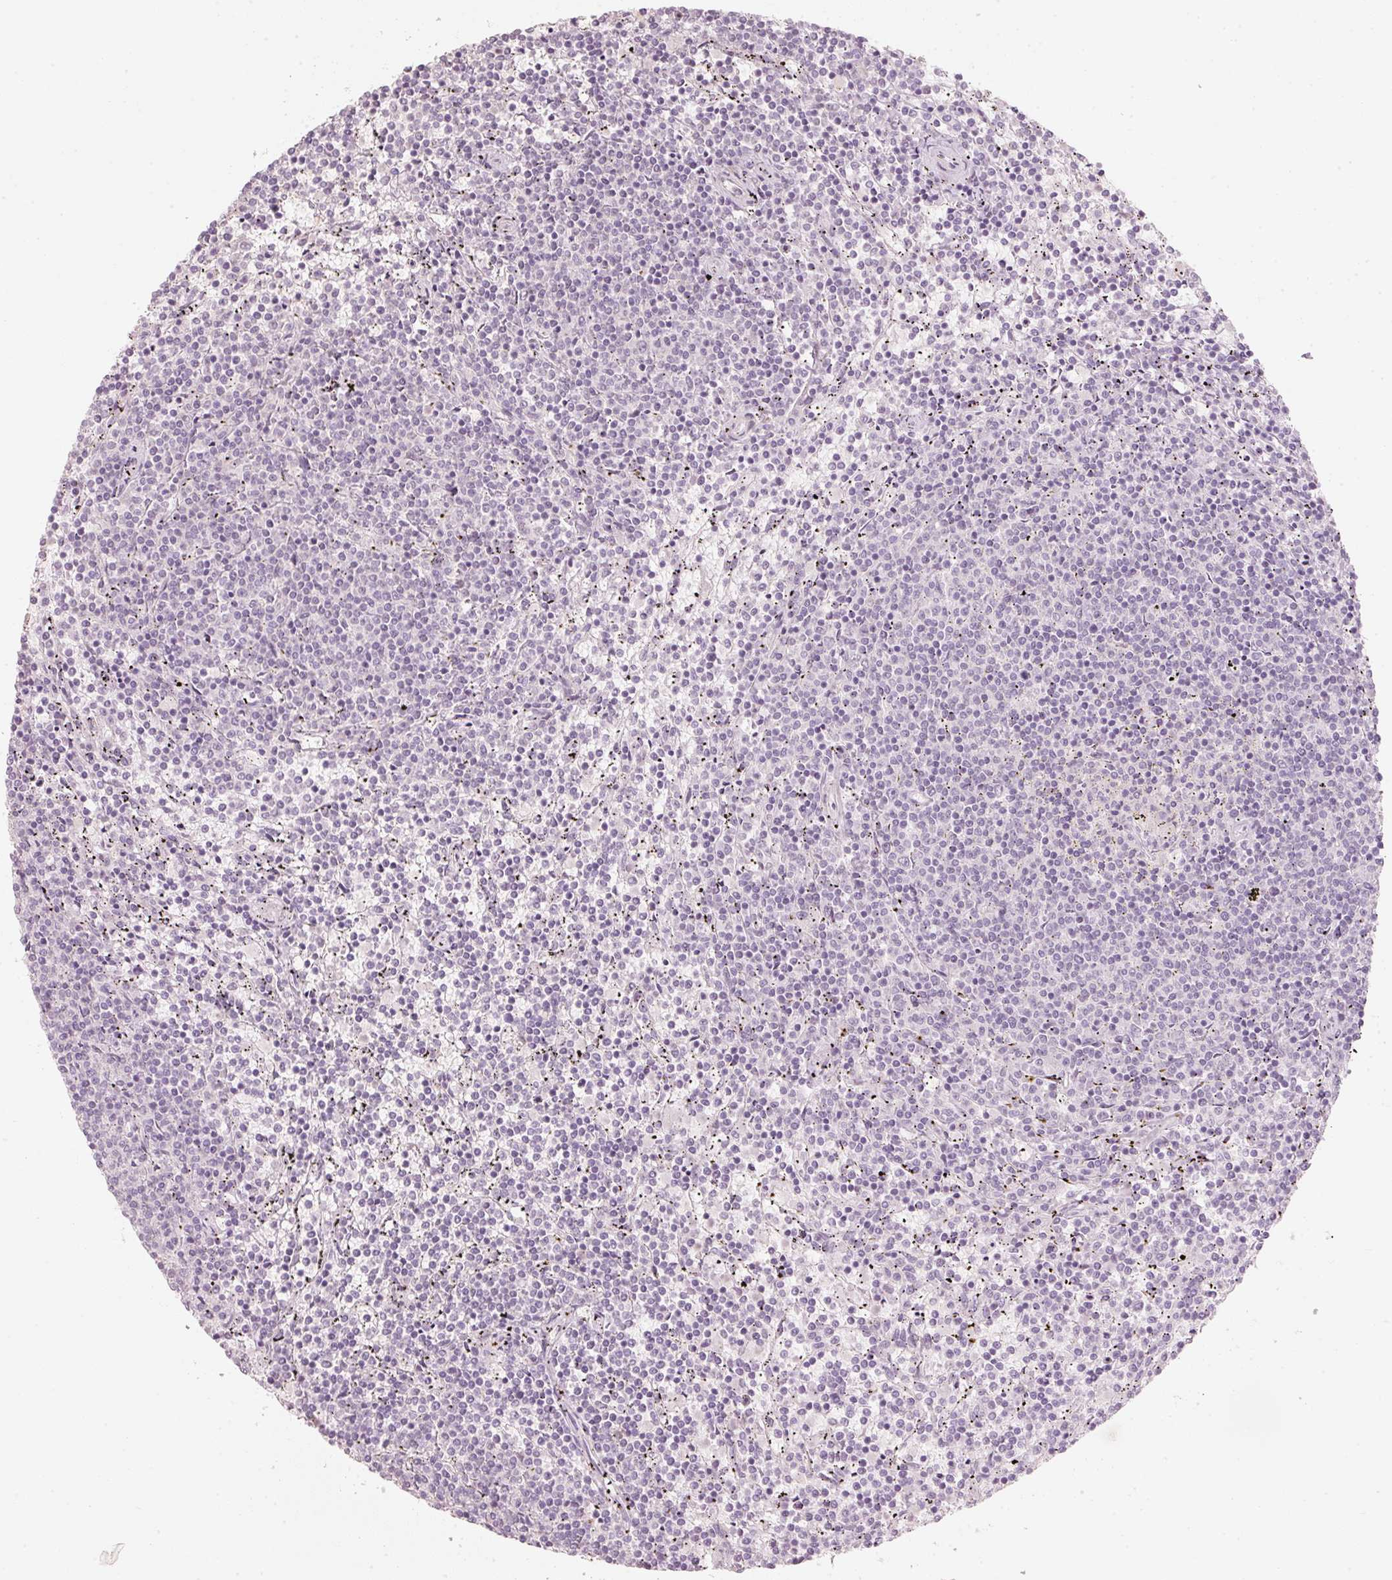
{"staining": {"intensity": "negative", "quantity": "none", "location": "none"}, "tissue": "lymphoma", "cell_type": "Tumor cells", "image_type": "cancer", "snomed": [{"axis": "morphology", "description": "Malignant lymphoma, non-Hodgkin's type, Low grade"}, {"axis": "topography", "description": "Spleen"}], "caption": "Immunohistochemical staining of malignant lymphoma, non-Hodgkin's type (low-grade) reveals no significant expression in tumor cells.", "gene": "STEAP1", "patient": {"sex": "female", "age": 50}}